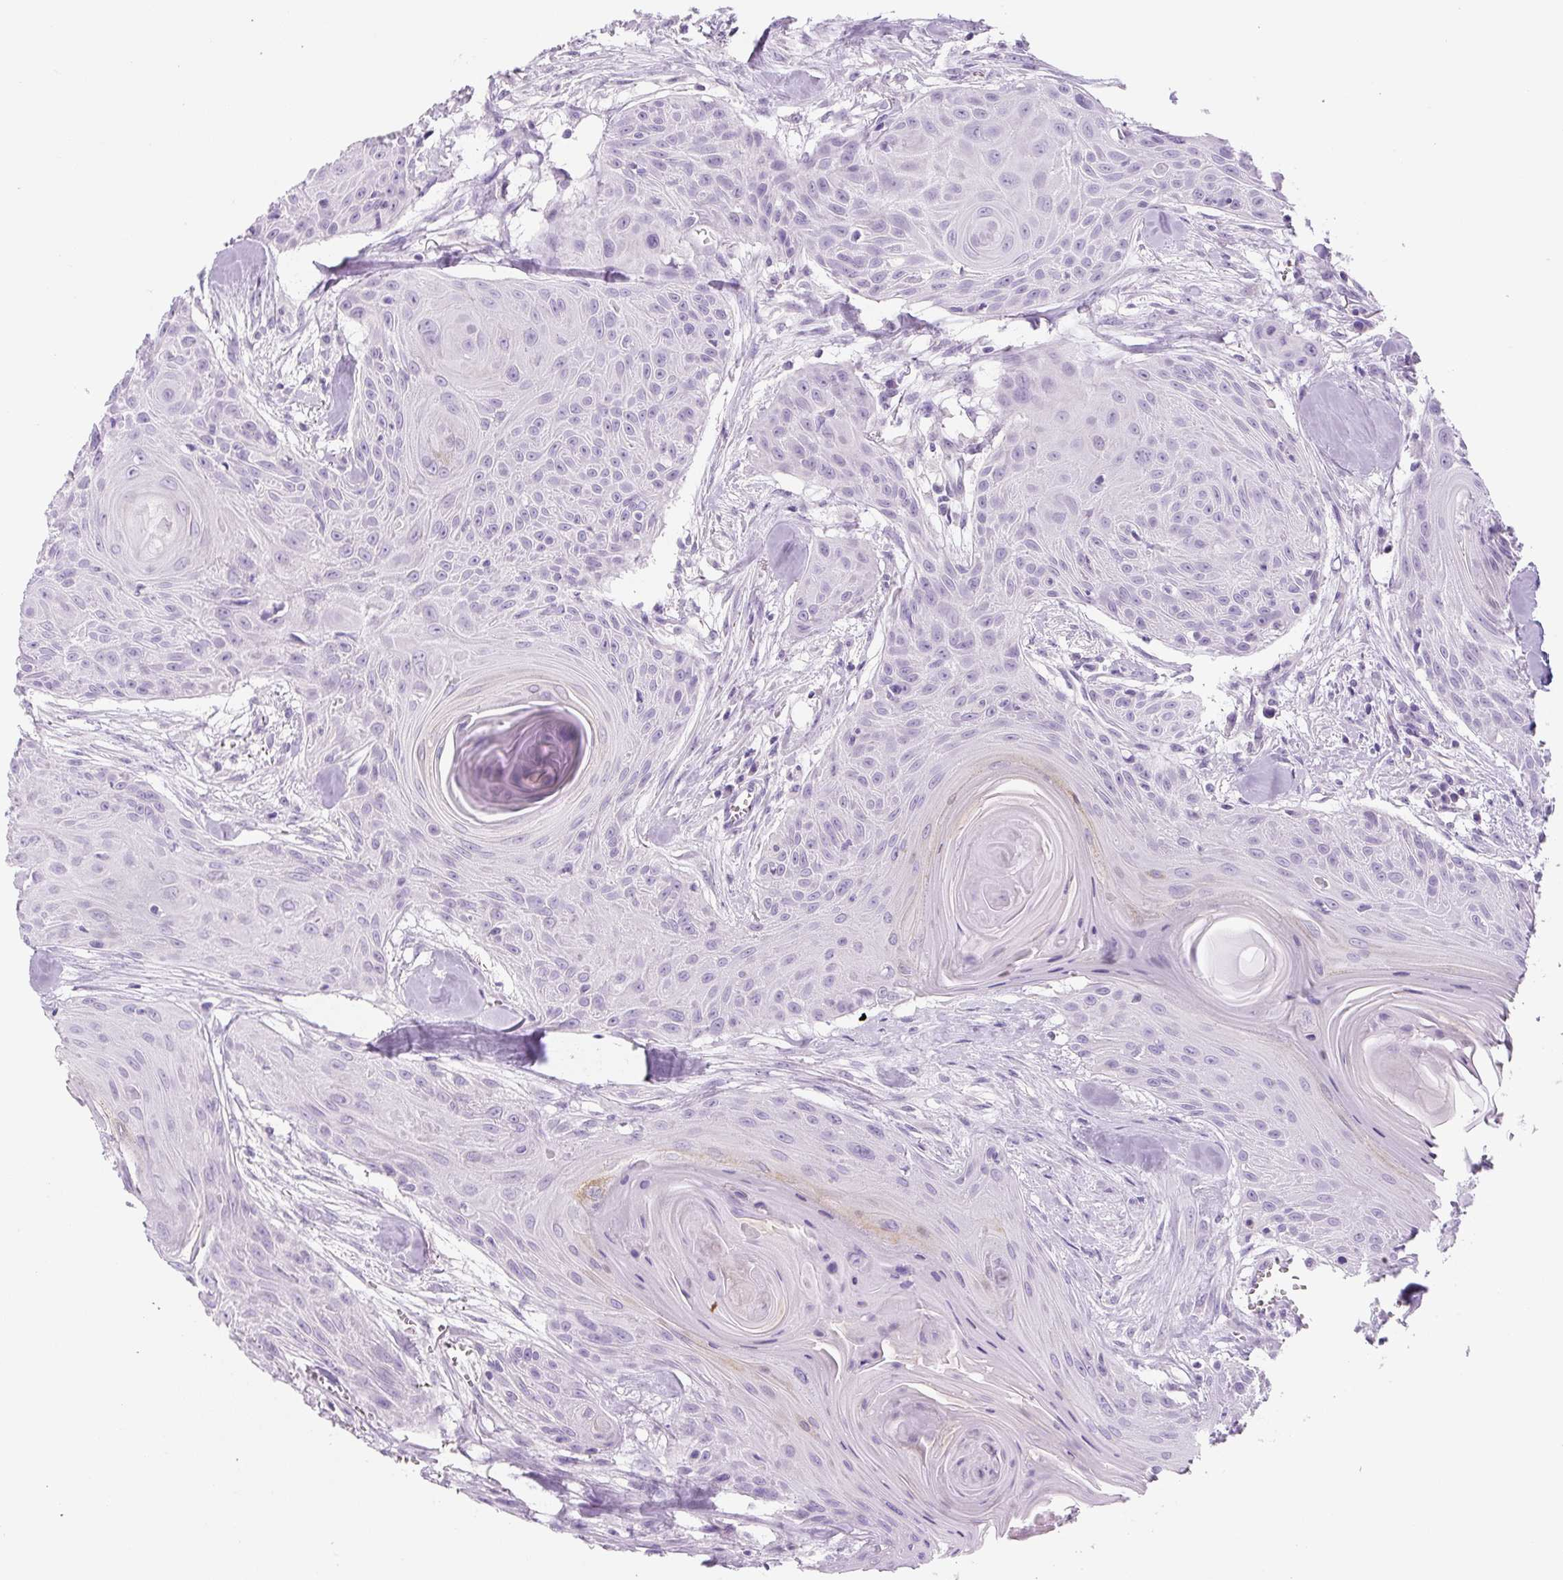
{"staining": {"intensity": "negative", "quantity": "none", "location": "none"}, "tissue": "head and neck cancer", "cell_type": "Tumor cells", "image_type": "cancer", "snomed": [{"axis": "morphology", "description": "Squamous cell carcinoma, NOS"}, {"axis": "topography", "description": "Lymph node"}, {"axis": "topography", "description": "Salivary gland"}, {"axis": "topography", "description": "Head-Neck"}], "caption": "Head and neck squamous cell carcinoma stained for a protein using immunohistochemistry (IHC) displays no positivity tumor cells.", "gene": "YIF1B", "patient": {"sex": "female", "age": 74}}